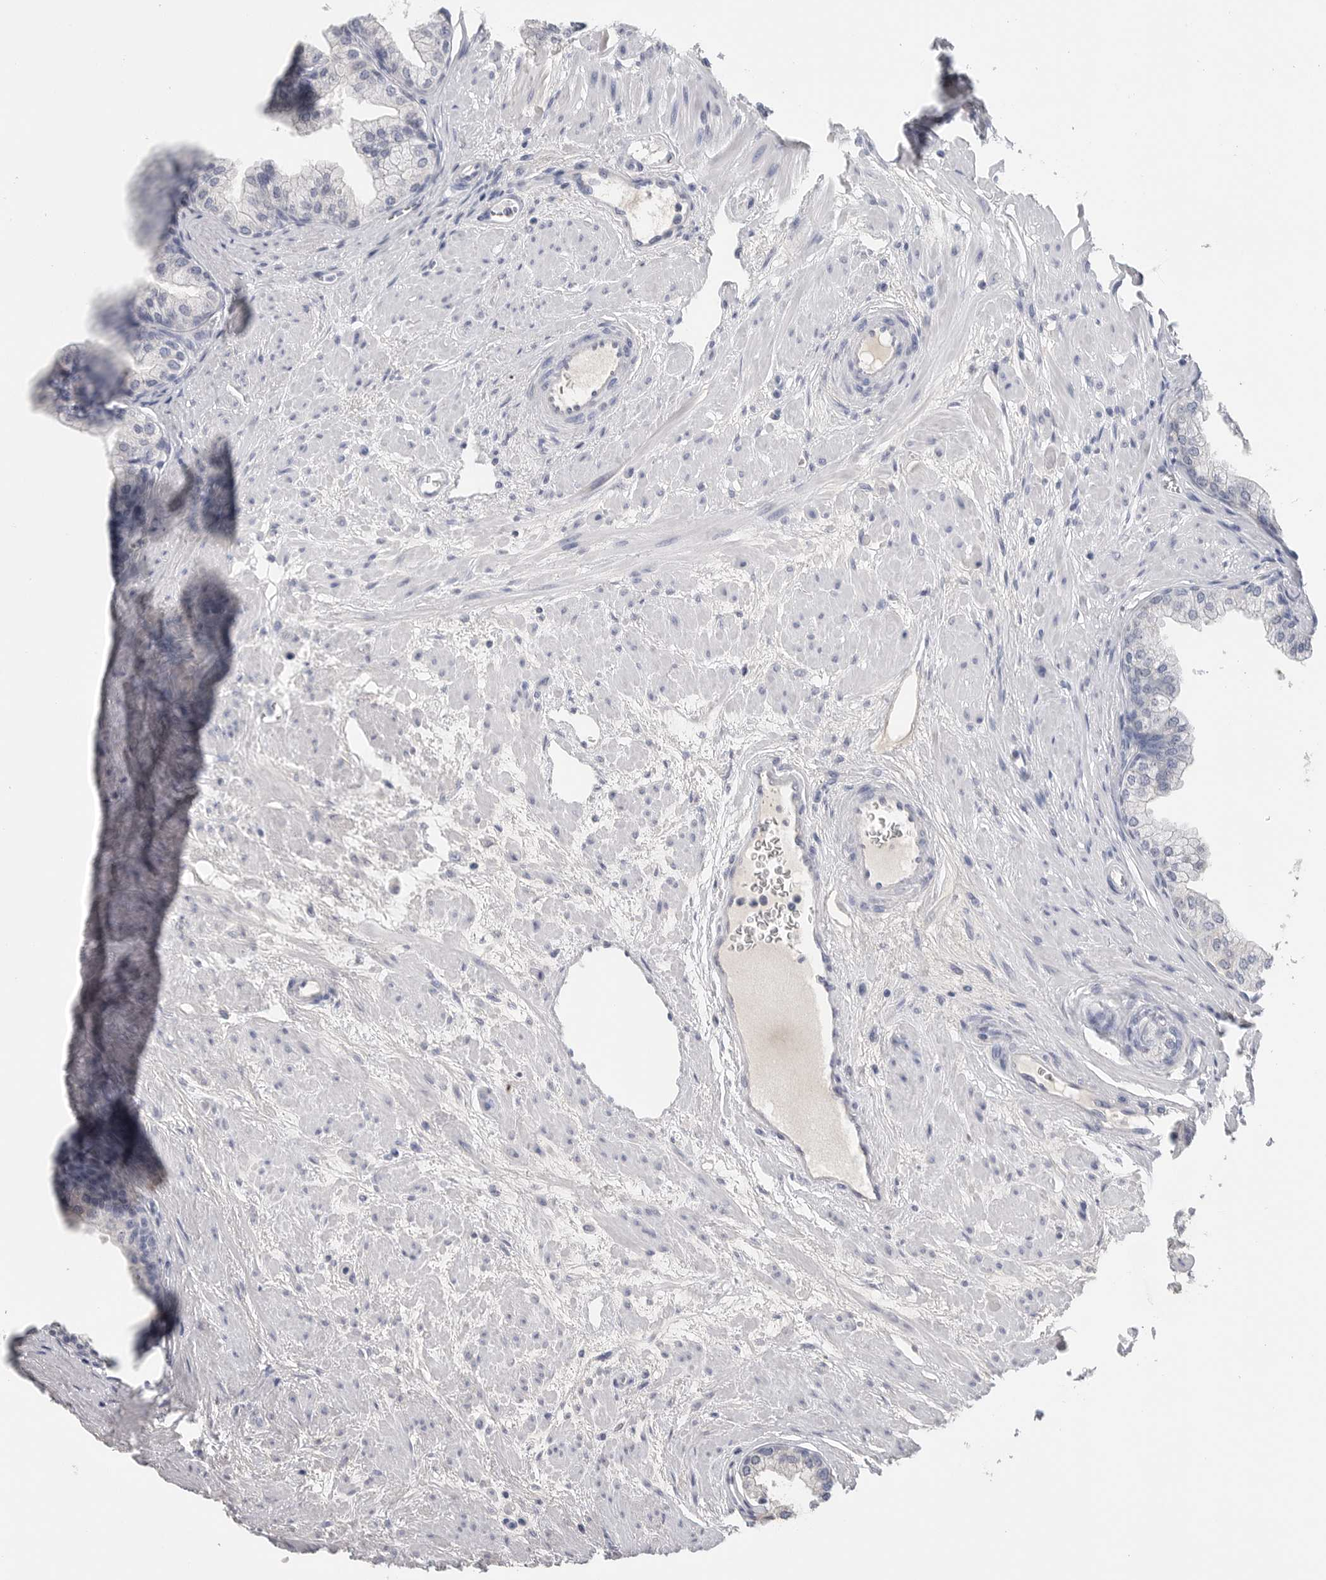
{"staining": {"intensity": "negative", "quantity": "none", "location": "none"}, "tissue": "prostate", "cell_type": "Glandular cells", "image_type": "normal", "snomed": [{"axis": "morphology", "description": "Normal tissue, NOS"}, {"axis": "morphology", "description": "Urothelial carcinoma, Low grade"}, {"axis": "topography", "description": "Urinary bladder"}, {"axis": "topography", "description": "Prostate"}], "caption": "Immunohistochemistry (IHC) image of unremarkable prostate stained for a protein (brown), which reveals no positivity in glandular cells. (DAB (3,3'-diaminobenzidine) immunohistochemistry (IHC), high magnification).", "gene": "FABP6", "patient": {"sex": "male", "age": 60}}